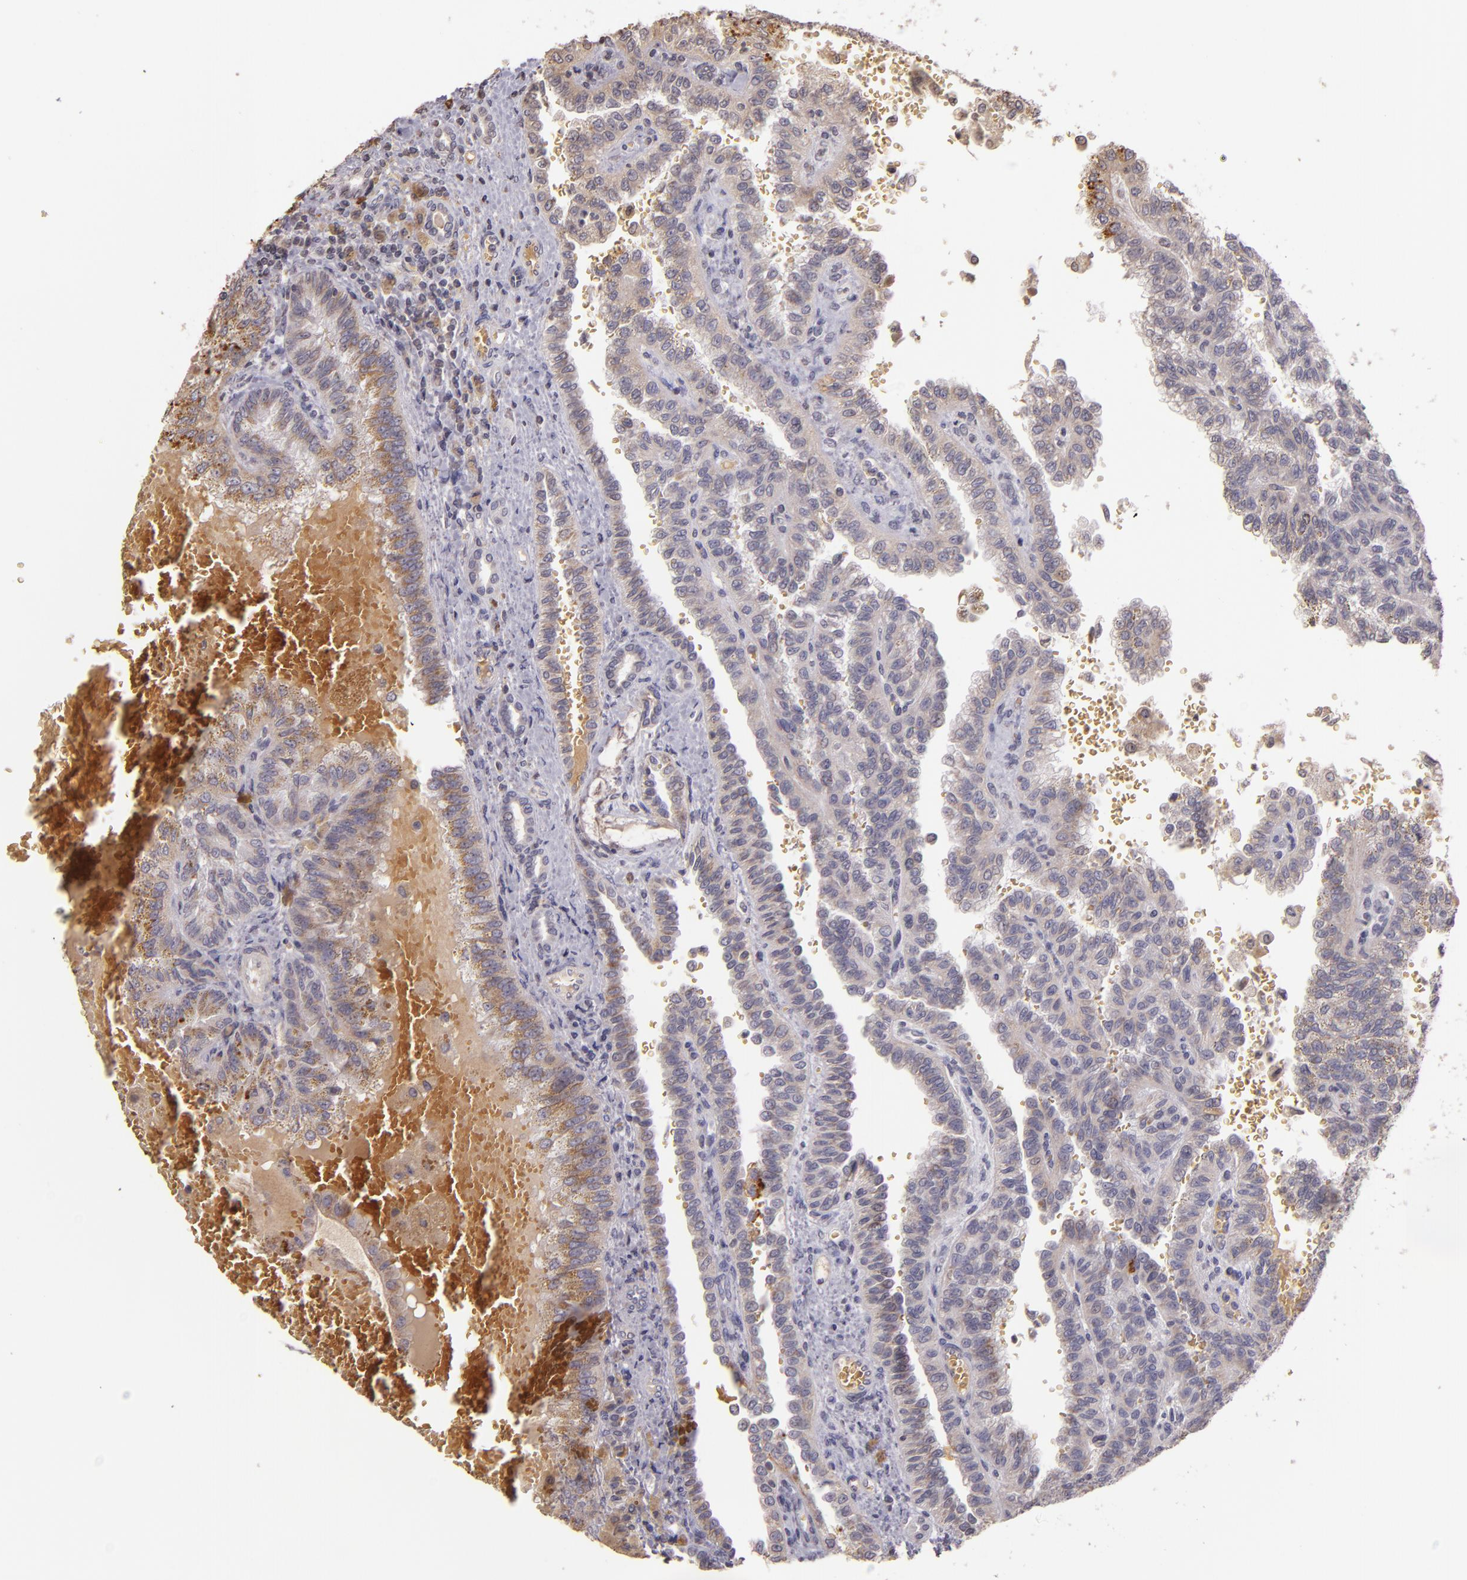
{"staining": {"intensity": "weak", "quantity": "<25%", "location": "cytoplasmic/membranous"}, "tissue": "renal cancer", "cell_type": "Tumor cells", "image_type": "cancer", "snomed": [{"axis": "morphology", "description": "Inflammation, NOS"}, {"axis": "morphology", "description": "Adenocarcinoma, NOS"}, {"axis": "topography", "description": "Kidney"}], "caption": "Immunohistochemistry (IHC) image of neoplastic tissue: adenocarcinoma (renal) stained with DAB exhibits no significant protein staining in tumor cells. The staining was performed using DAB to visualize the protein expression in brown, while the nuclei were stained in blue with hematoxylin (Magnification: 20x).", "gene": "ABL1", "patient": {"sex": "male", "age": 68}}